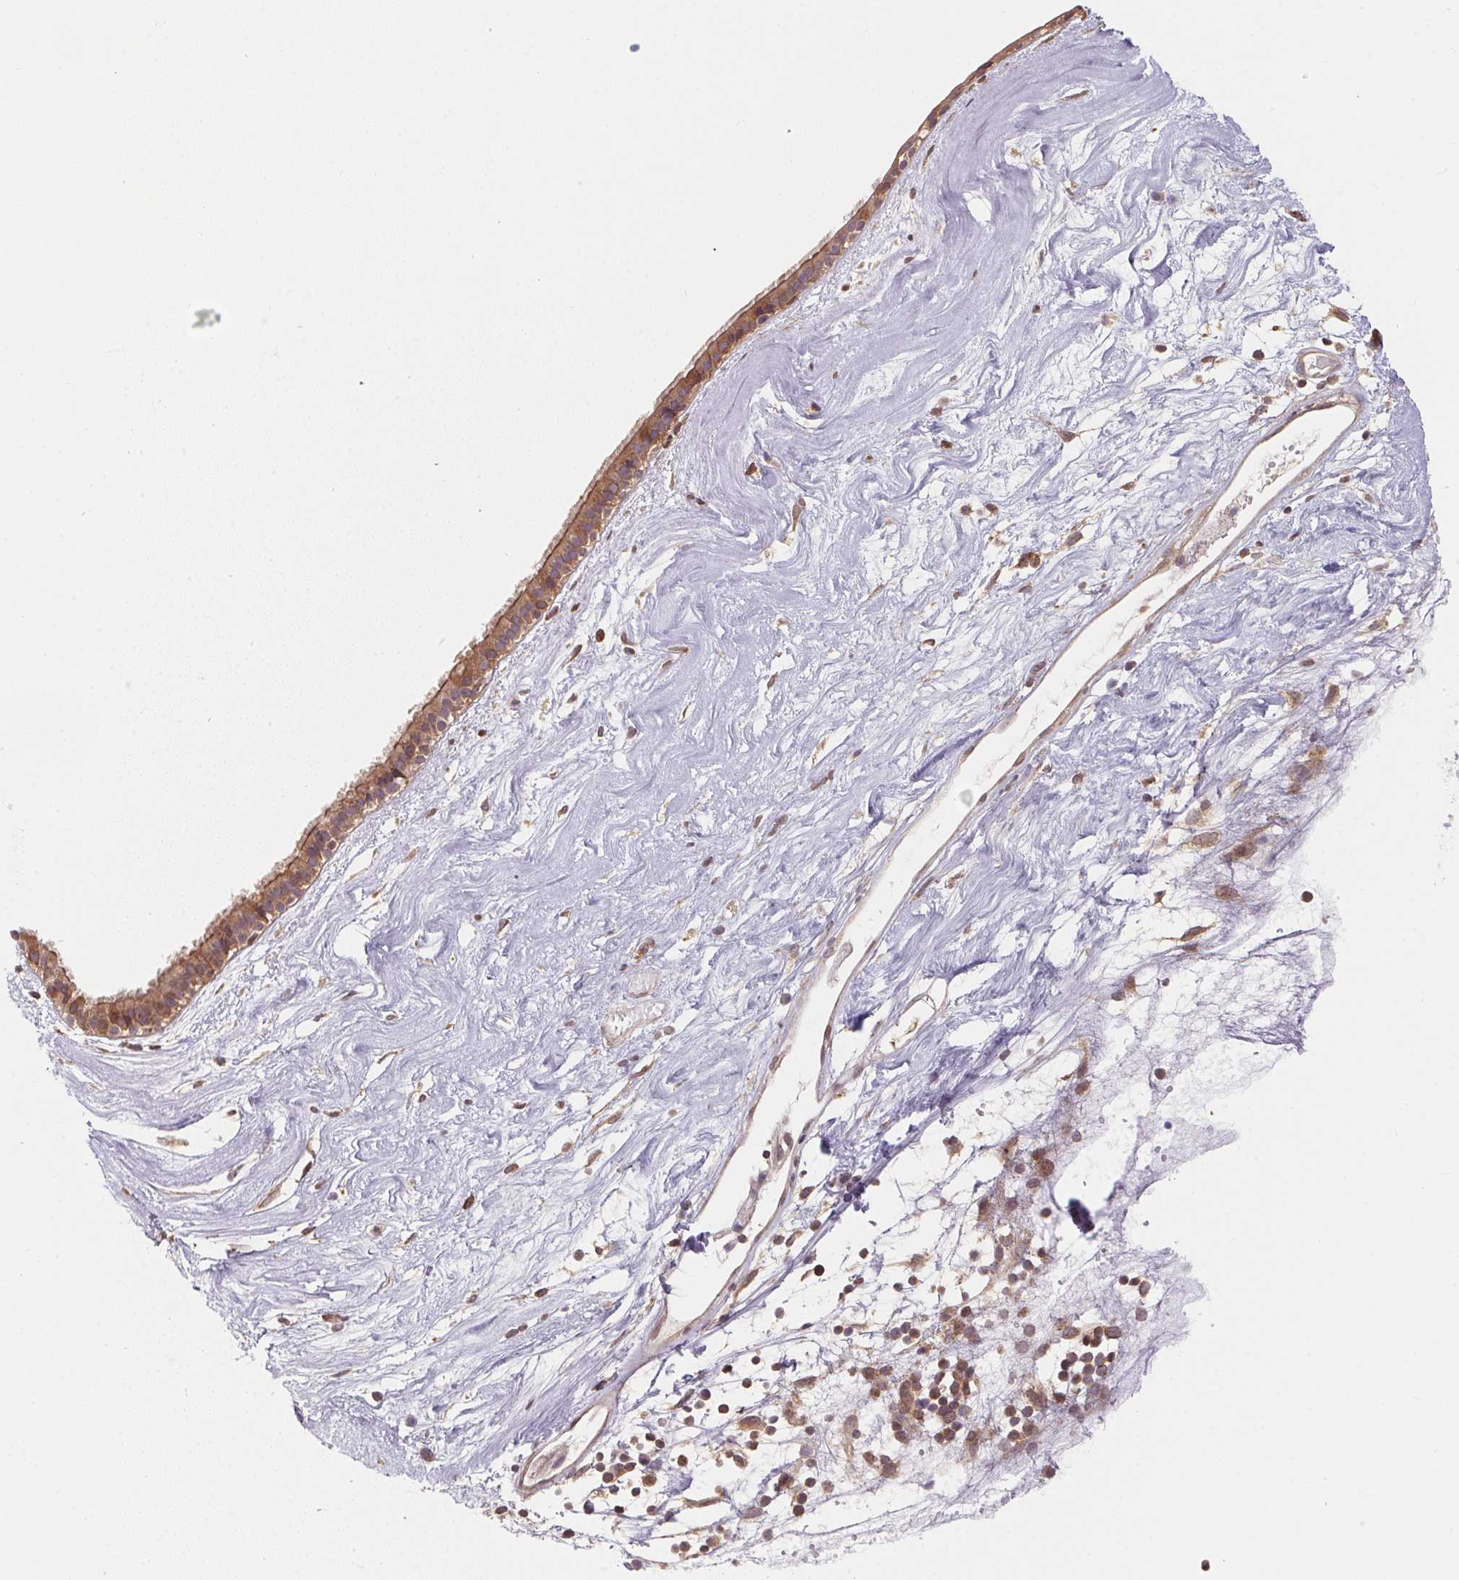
{"staining": {"intensity": "moderate", "quantity": ">75%", "location": "cytoplasmic/membranous"}, "tissue": "nasopharynx", "cell_type": "Respiratory epithelial cells", "image_type": "normal", "snomed": [{"axis": "morphology", "description": "Normal tissue, NOS"}, {"axis": "topography", "description": "Nasopharynx"}], "caption": "IHC micrograph of normal nasopharynx: nasopharynx stained using immunohistochemistry shows medium levels of moderate protein expression localized specifically in the cytoplasmic/membranous of respiratory epithelial cells, appearing as a cytoplasmic/membranous brown color.", "gene": "ANKRD13A", "patient": {"sex": "male", "age": 24}}